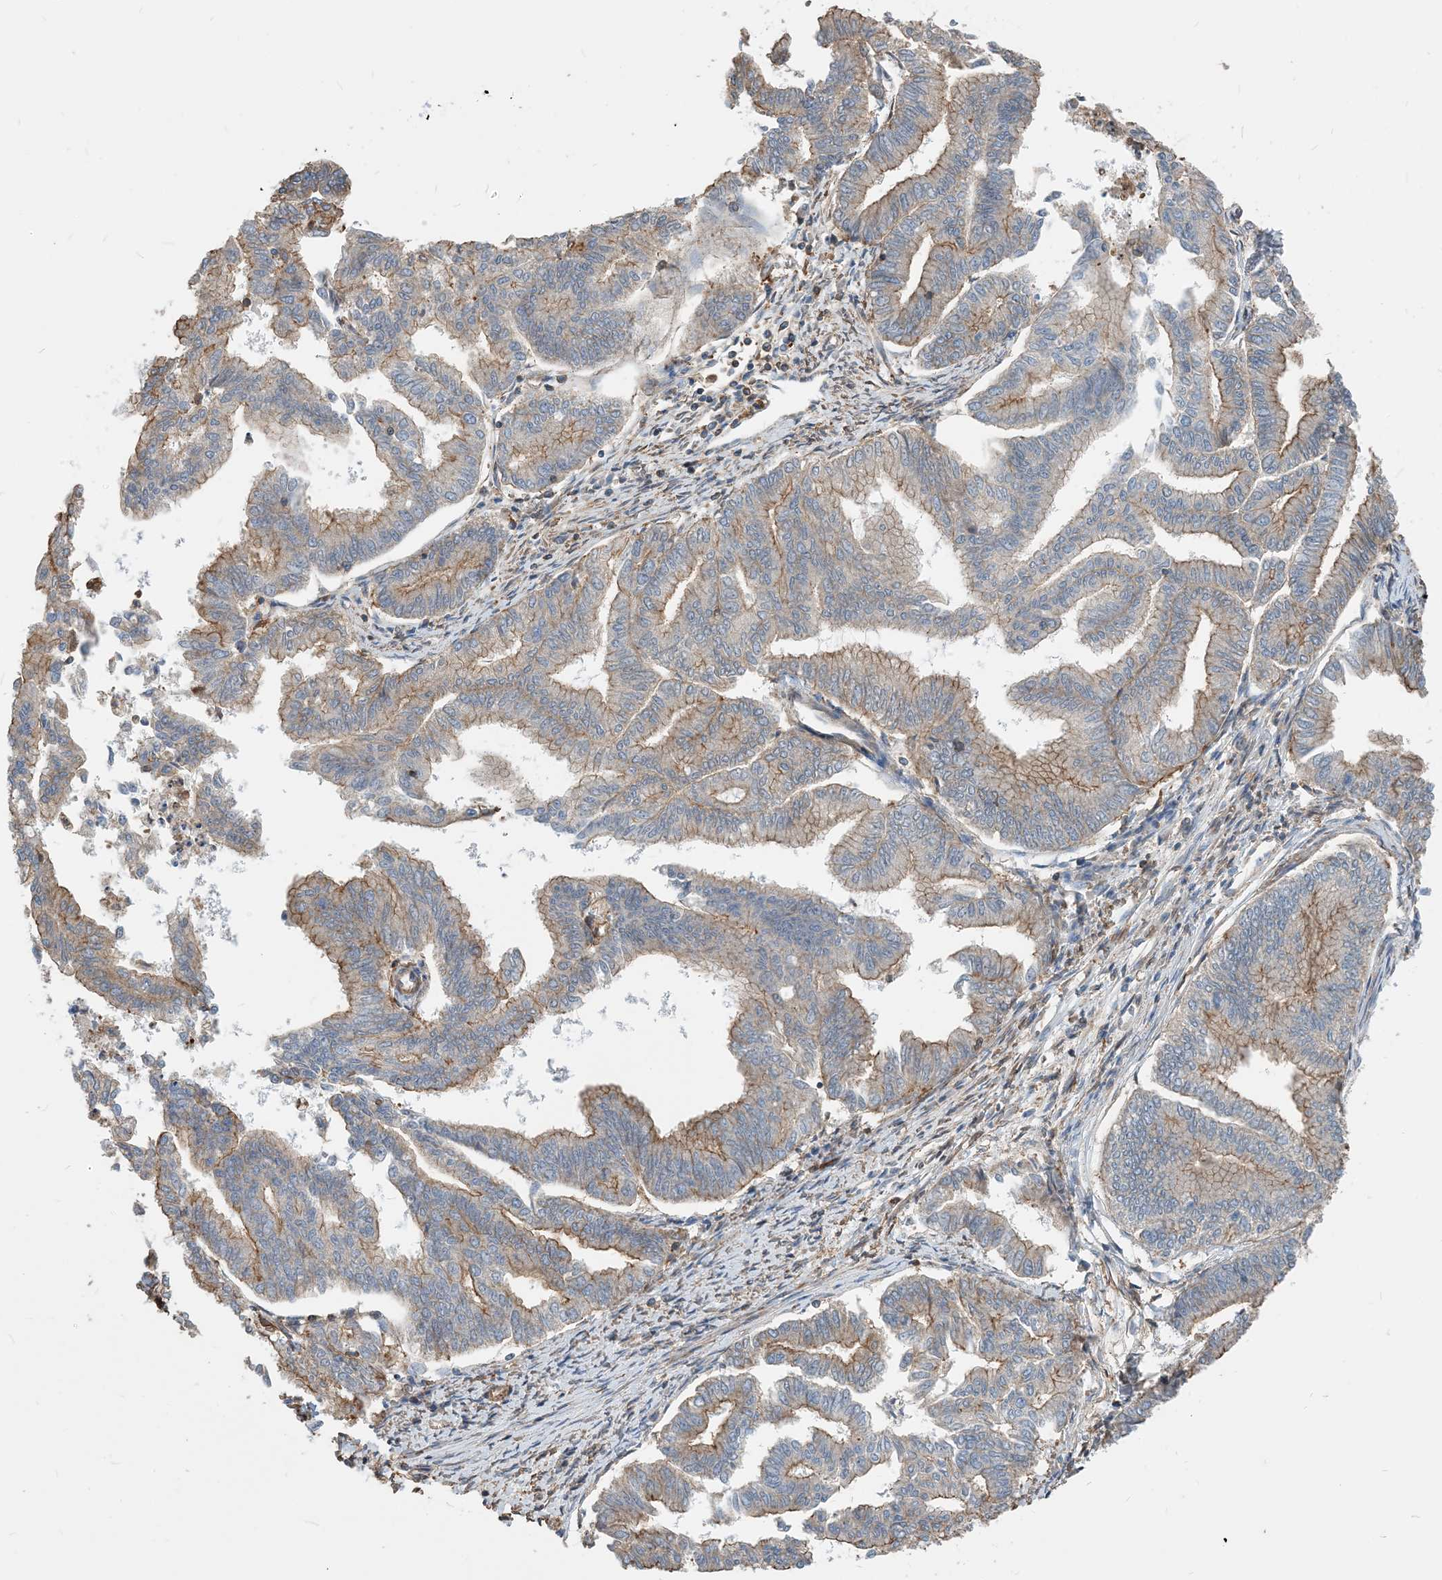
{"staining": {"intensity": "moderate", "quantity": "<25%", "location": "cytoplasmic/membranous"}, "tissue": "endometrial cancer", "cell_type": "Tumor cells", "image_type": "cancer", "snomed": [{"axis": "morphology", "description": "Adenocarcinoma, NOS"}, {"axis": "topography", "description": "Endometrium"}], "caption": "Brown immunohistochemical staining in human endometrial cancer (adenocarcinoma) demonstrates moderate cytoplasmic/membranous positivity in approximately <25% of tumor cells. The staining is performed using DAB (3,3'-diaminobenzidine) brown chromogen to label protein expression. The nuclei are counter-stained blue using hematoxylin.", "gene": "PARVG", "patient": {"sex": "female", "age": 79}}